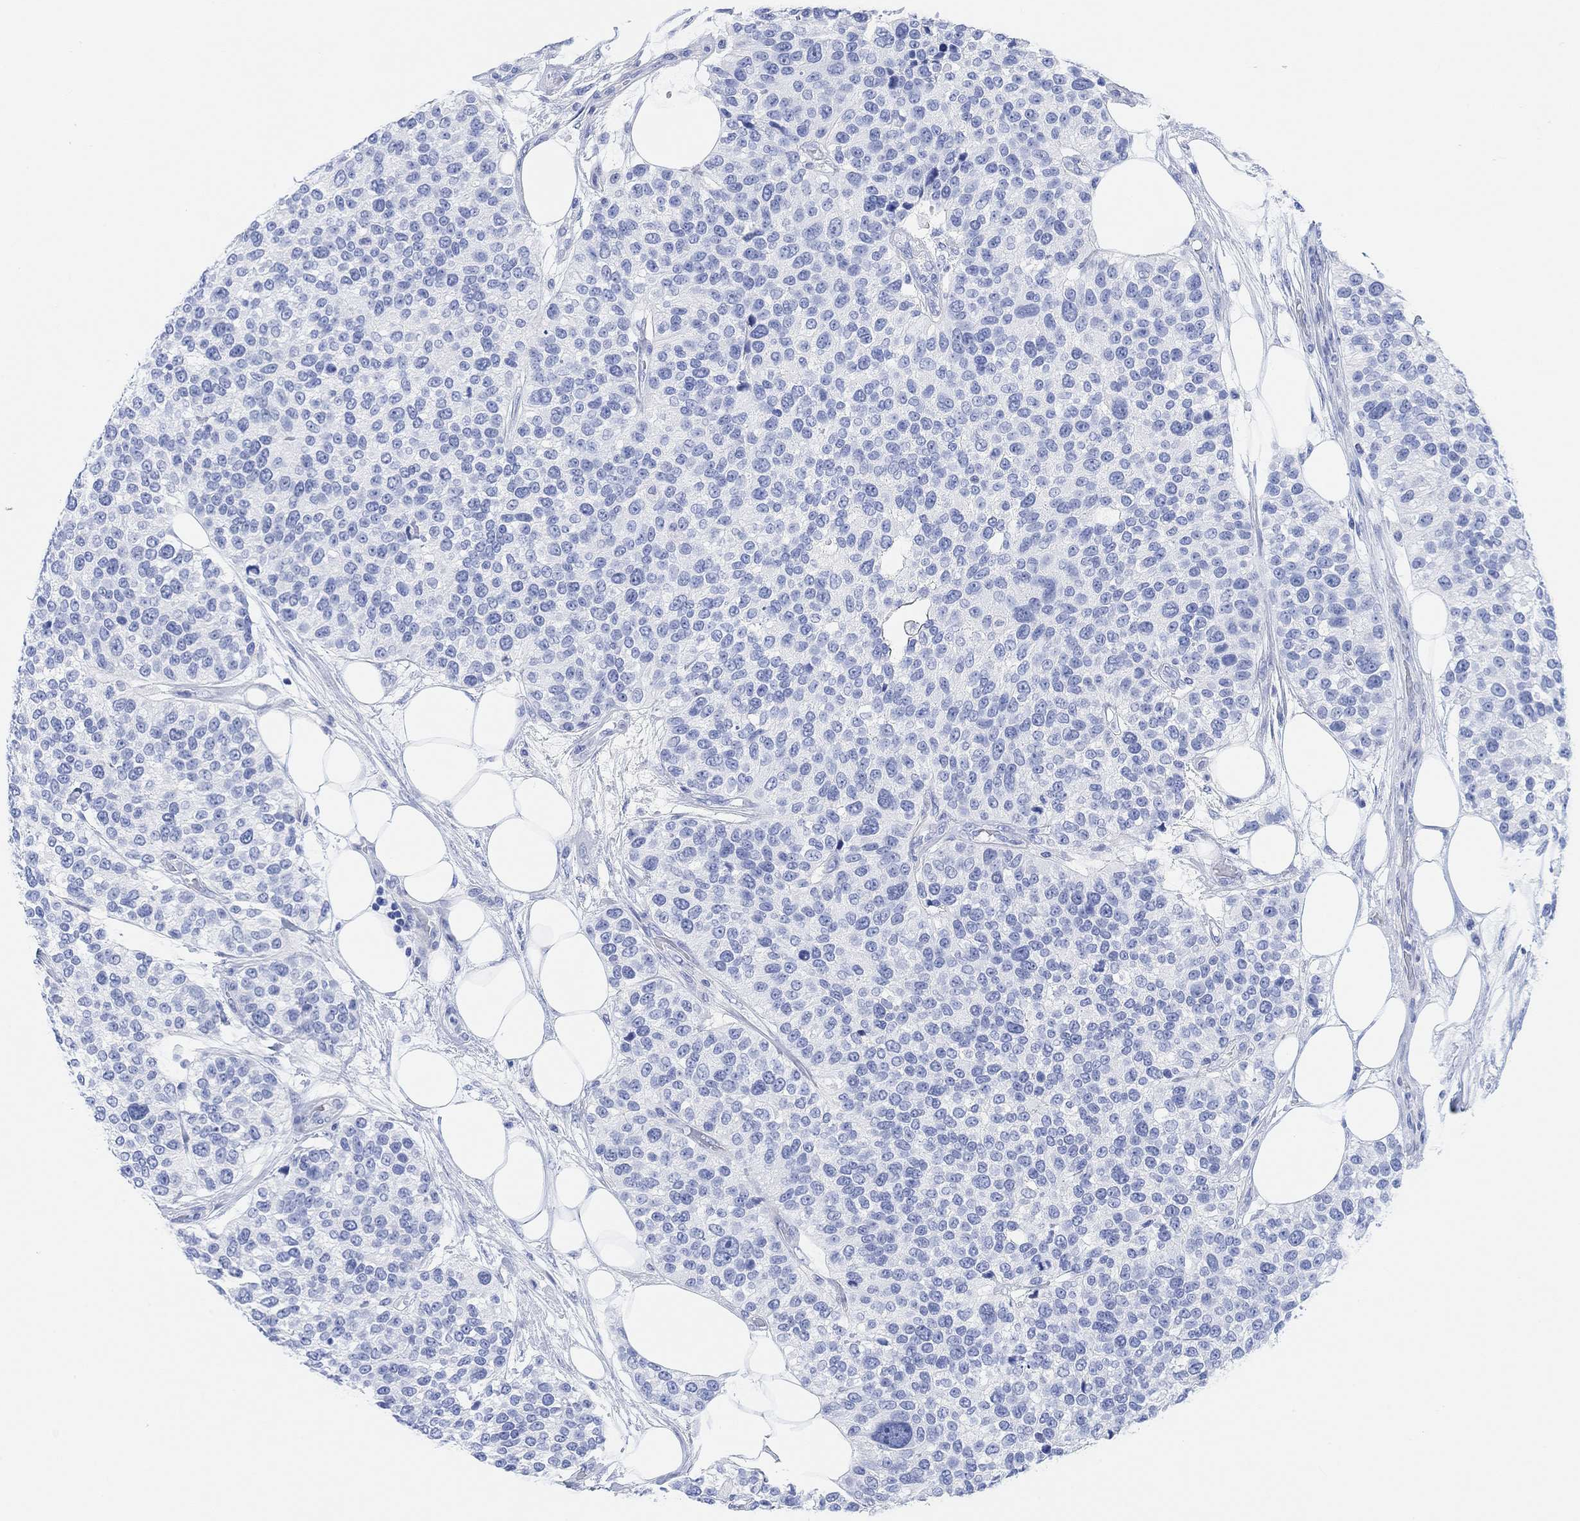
{"staining": {"intensity": "negative", "quantity": "none", "location": "none"}, "tissue": "urothelial cancer", "cell_type": "Tumor cells", "image_type": "cancer", "snomed": [{"axis": "morphology", "description": "Urothelial carcinoma, High grade"}, {"axis": "topography", "description": "Urinary bladder"}], "caption": "Immunohistochemistry (IHC) of urothelial cancer shows no expression in tumor cells. The staining is performed using DAB (3,3'-diaminobenzidine) brown chromogen with nuclei counter-stained in using hematoxylin.", "gene": "ANKRD33", "patient": {"sex": "male", "age": 77}}